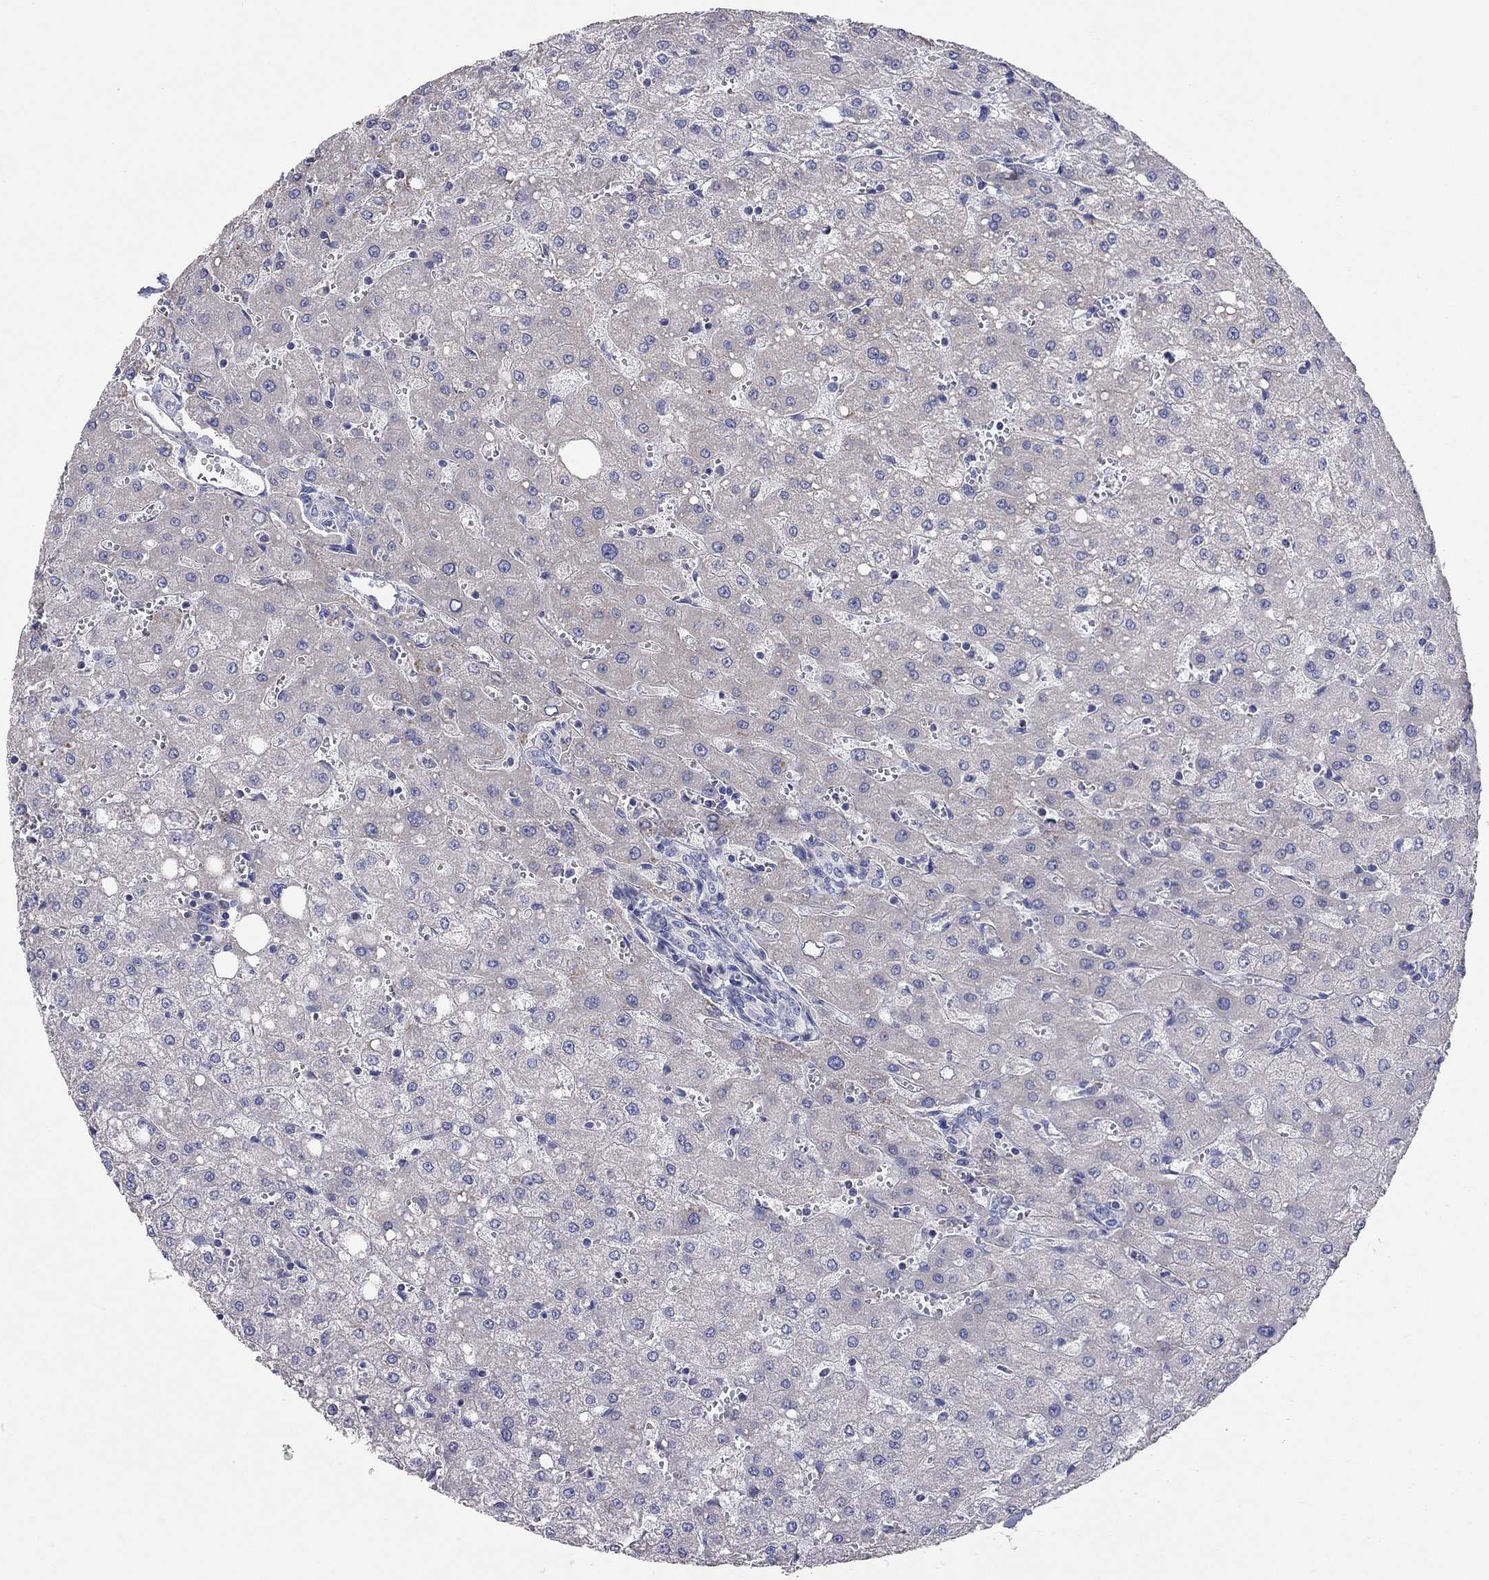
{"staining": {"intensity": "negative", "quantity": "none", "location": "none"}, "tissue": "liver", "cell_type": "Cholangiocytes", "image_type": "normal", "snomed": [{"axis": "morphology", "description": "Normal tissue, NOS"}, {"axis": "topography", "description": "Liver"}], "caption": "Immunohistochemical staining of normal liver shows no significant positivity in cholangiocytes.", "gene": "RCAN1", "patient": {"sex": "female", "age": 53}}